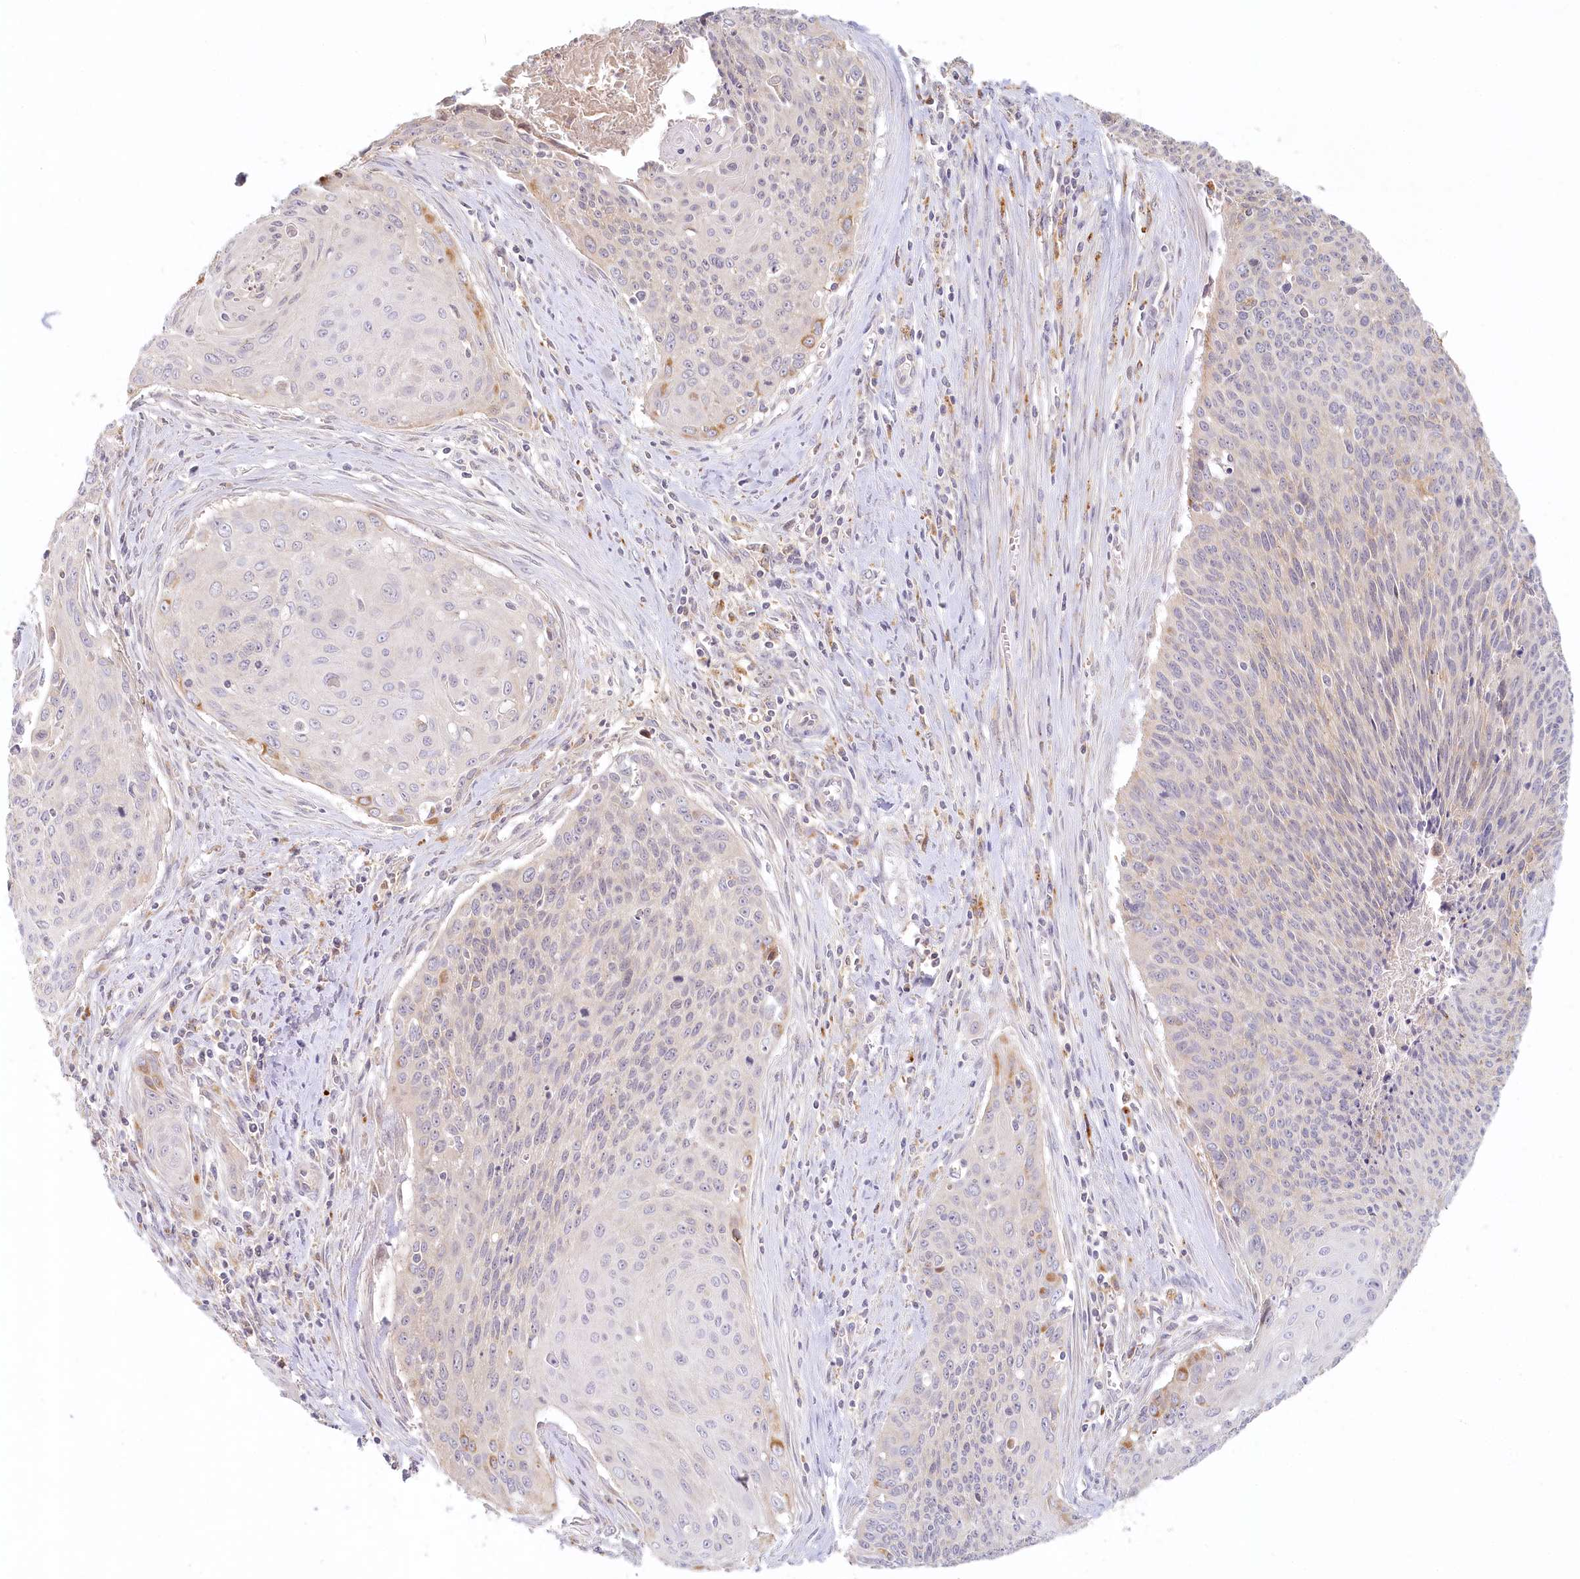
{"staining": {"intensity": "negative", "quantity": "none", "location": "none"}, "tissue": "cervical cancer", "cell_type": "Tumor cells", "image_type": "cancer", "snomed": [{"axis": "morphology", "description": "Squamous cell carcinoma, NOS"}, {"axis": "topography", "description": "Cervix"}], "caption": "This is a histopathology image of immunohistochemistry staining of squamous cell carcinoma (cervical), which shows no positivity in tumor cells.", "gene": "VSIG1", "patient": {"sex": "female", "age": 55}}